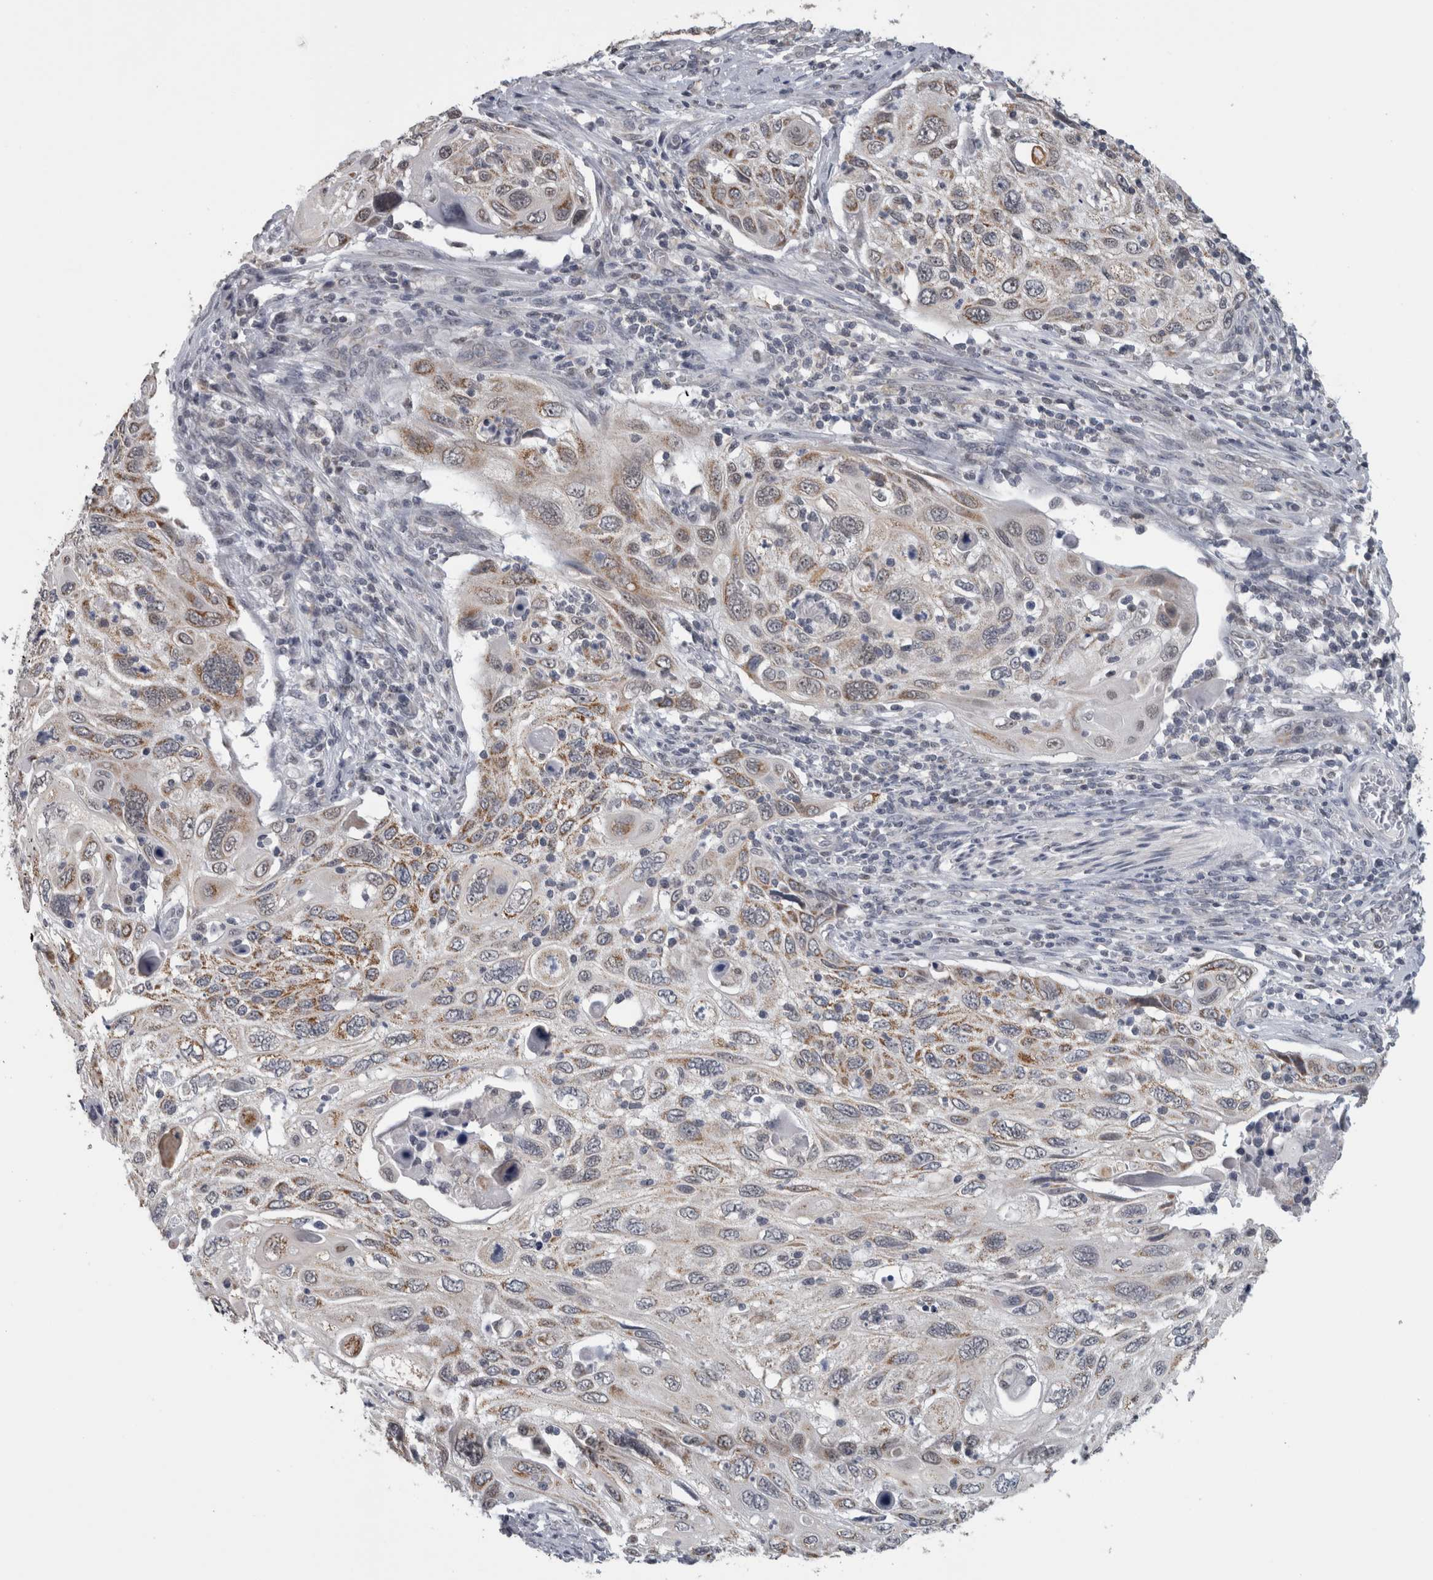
{"staining": {"intensity": "moderate", "quantity": "25%-75%", "location": "cytoplasmic/membranous"}, "tissue": "cervical cancer", "cell_type": "Tumor cells", "image_type": "cancer", "snomed": [{"axis": "morphology", "description": "Squamous cell carcinoma, NOS"}, {"axis": "topography", "description": "Cervix"}], "caption": "Moderate cytoplasmic/membranous staining is seen in about 25%-75% of tumor cells in squamous cell carcinoma (cervical).", "gene": "OR2K2", "patient": {"sex": "female", "age": 70}}